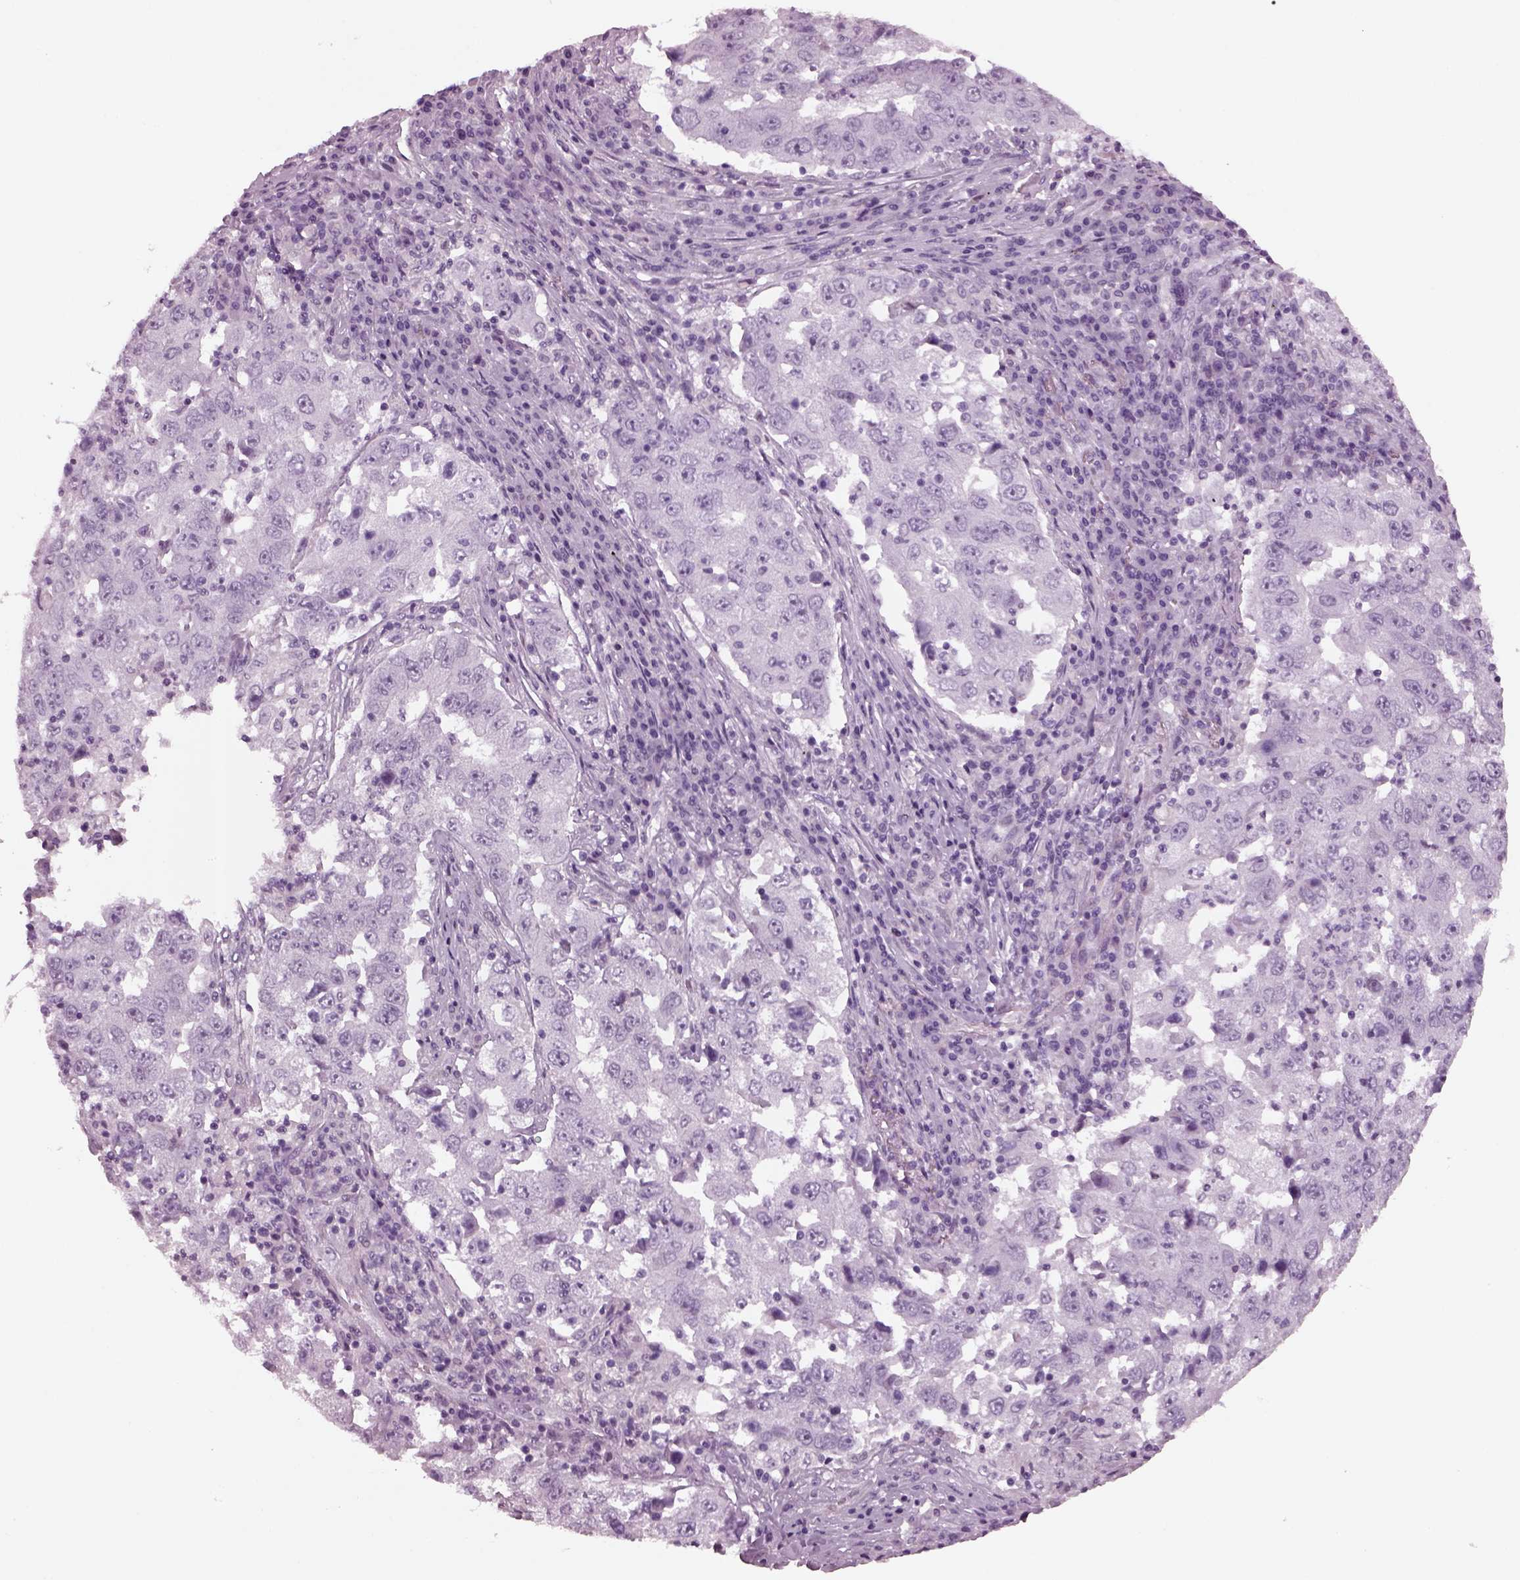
{"staining": {"intensity": "negative", "quantity": "none", "location": "none"}, "tissue": "lung cancer", "cell_type": "Tumor cells", "image_type": "cancer", "snomed": [{"axis": "morphology", "description": "Adenocarcinoma, NOS"}, {"axis": "topography", "description": "Lung"}], "caption": "DAB immunohistochemical staining of human adenocarcinoma (lung) shows no significant staining in tumor cells.", "gene": "TPPP2", "patient": {"sex": "male", "age": 73}}